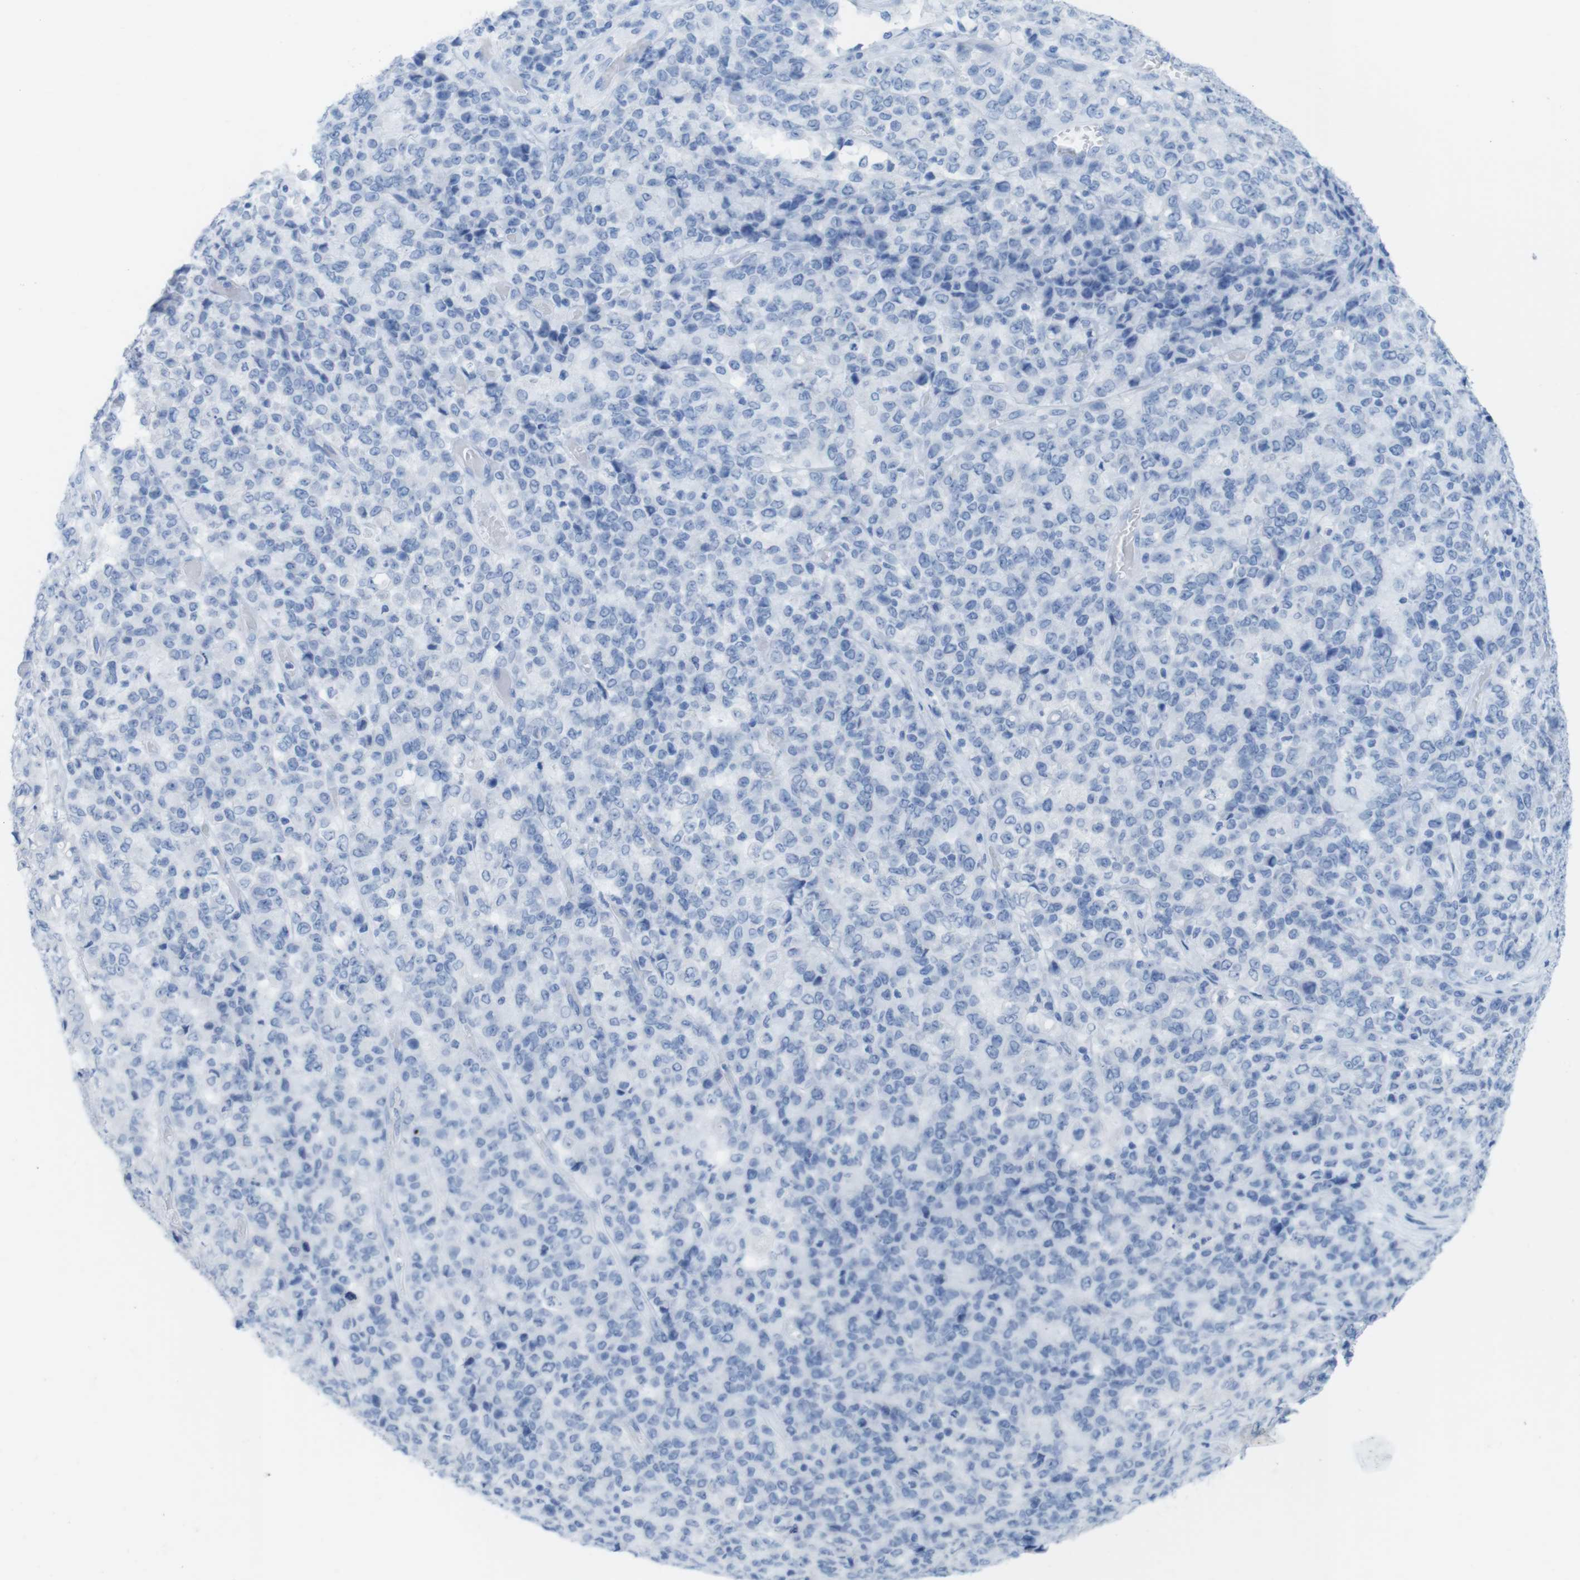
{"staining": {"intensity": "negative", "quantity": "none", "location": "none"}, "tissue": "stomach cancer", "cell_type": "Tumor cells", "image_type": "cancer", "snomed": [{"axis": "morphology", "description": "Adenocarcinoma, NOS"}, {"axis": "topography", "description": "Stomach"}], "caption": "There is no significant staining in tumor cells of stomach adenocarcinoma.", "gene": "MYH7", "patient": {"sex": "female", "age": 73}}